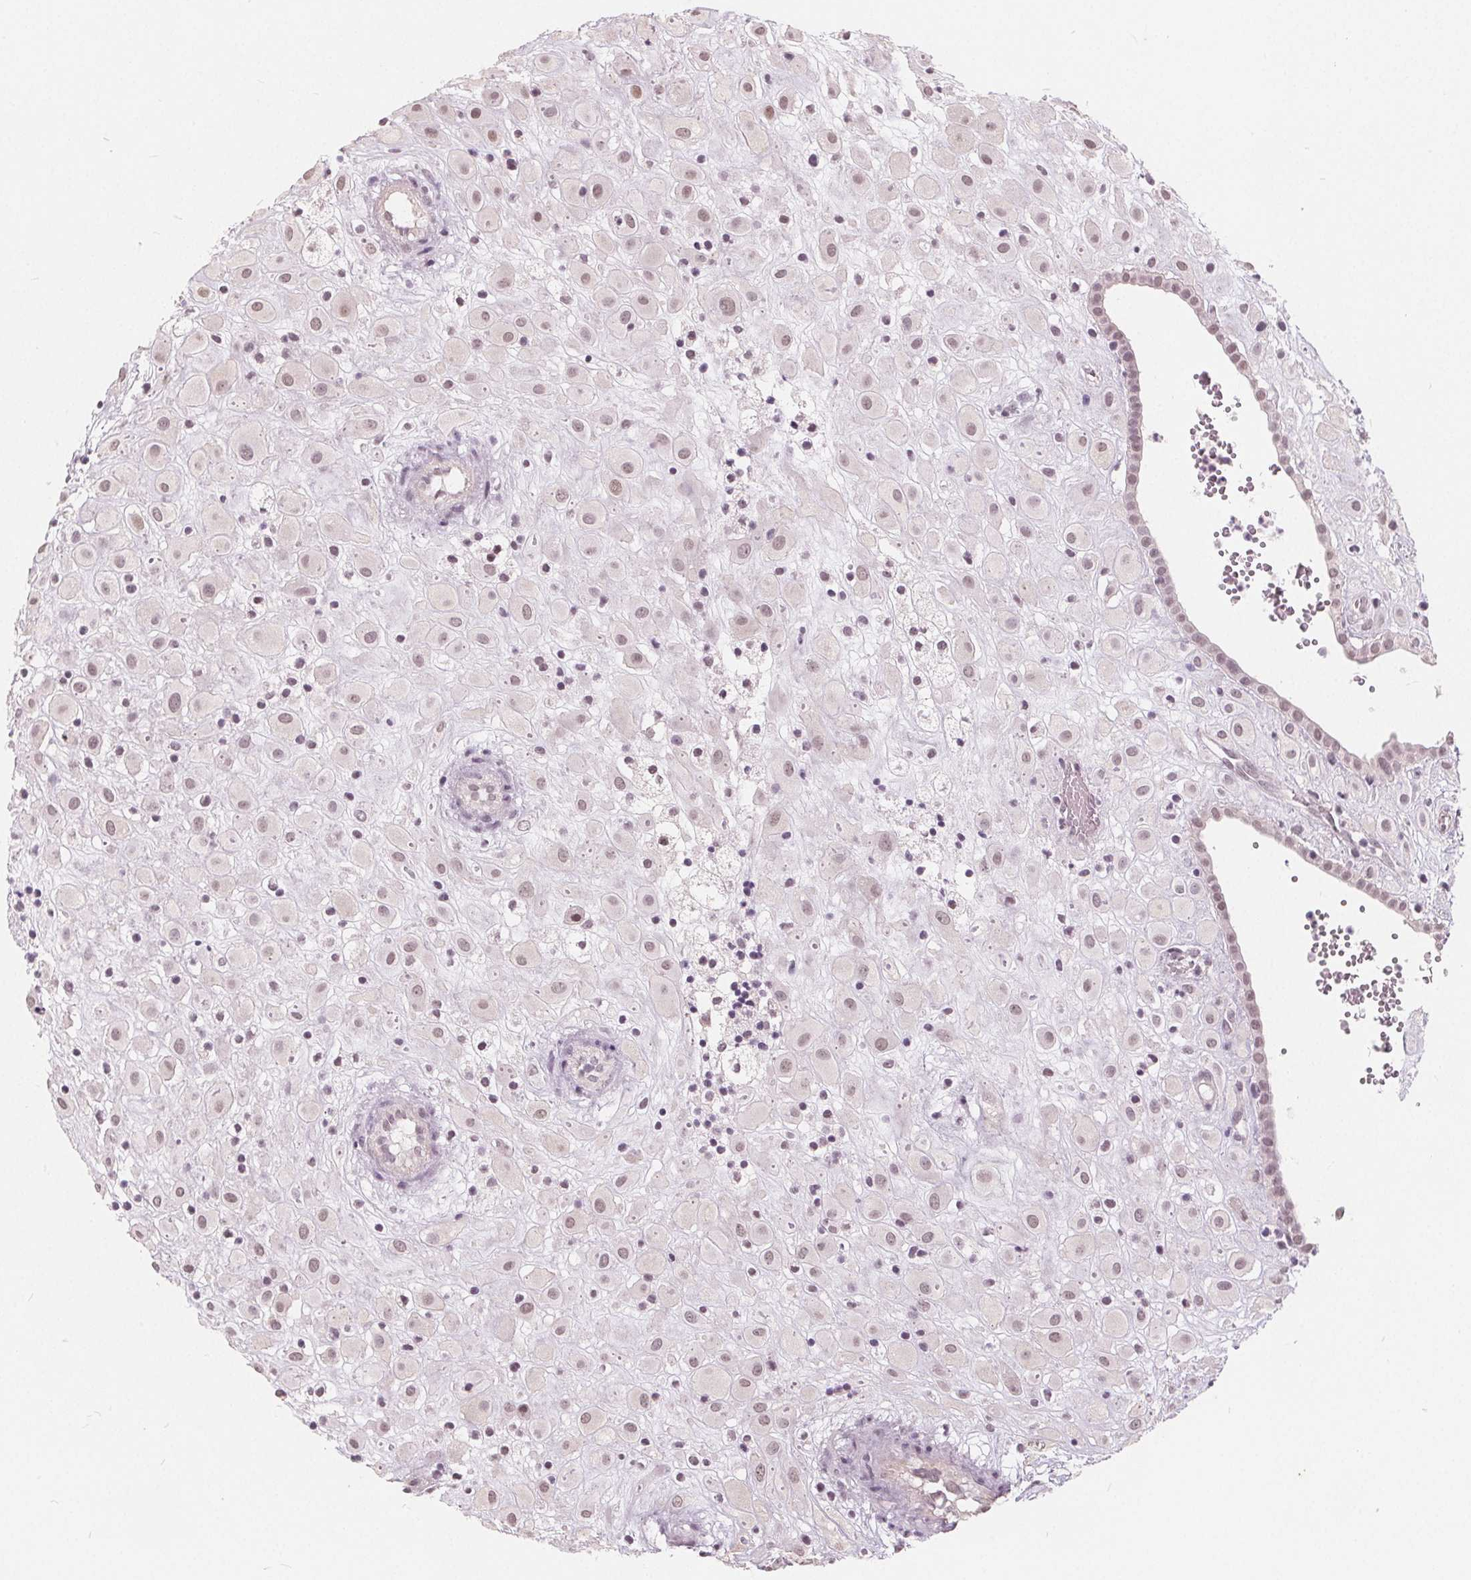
{"staining": {"intensity": "weak", "quantity": ">75%", "location": "nuclear"}, "tissue": "placenta", "cell_type": "Decidual cells", "image_type": "normal", "snomed": [{"axis": "morphology", "description": "Normal tissue, NOS"}, {"axis": "topography", "description": "Placenta"}], "caption": "A micrograph showing weak nuclear positivity in about >75% of decidual cells in benign placenta, as visualized by brown immunohistochemical staining.", "gene": "NUP210L", "patient": {"sex": "female", "age": 24}}